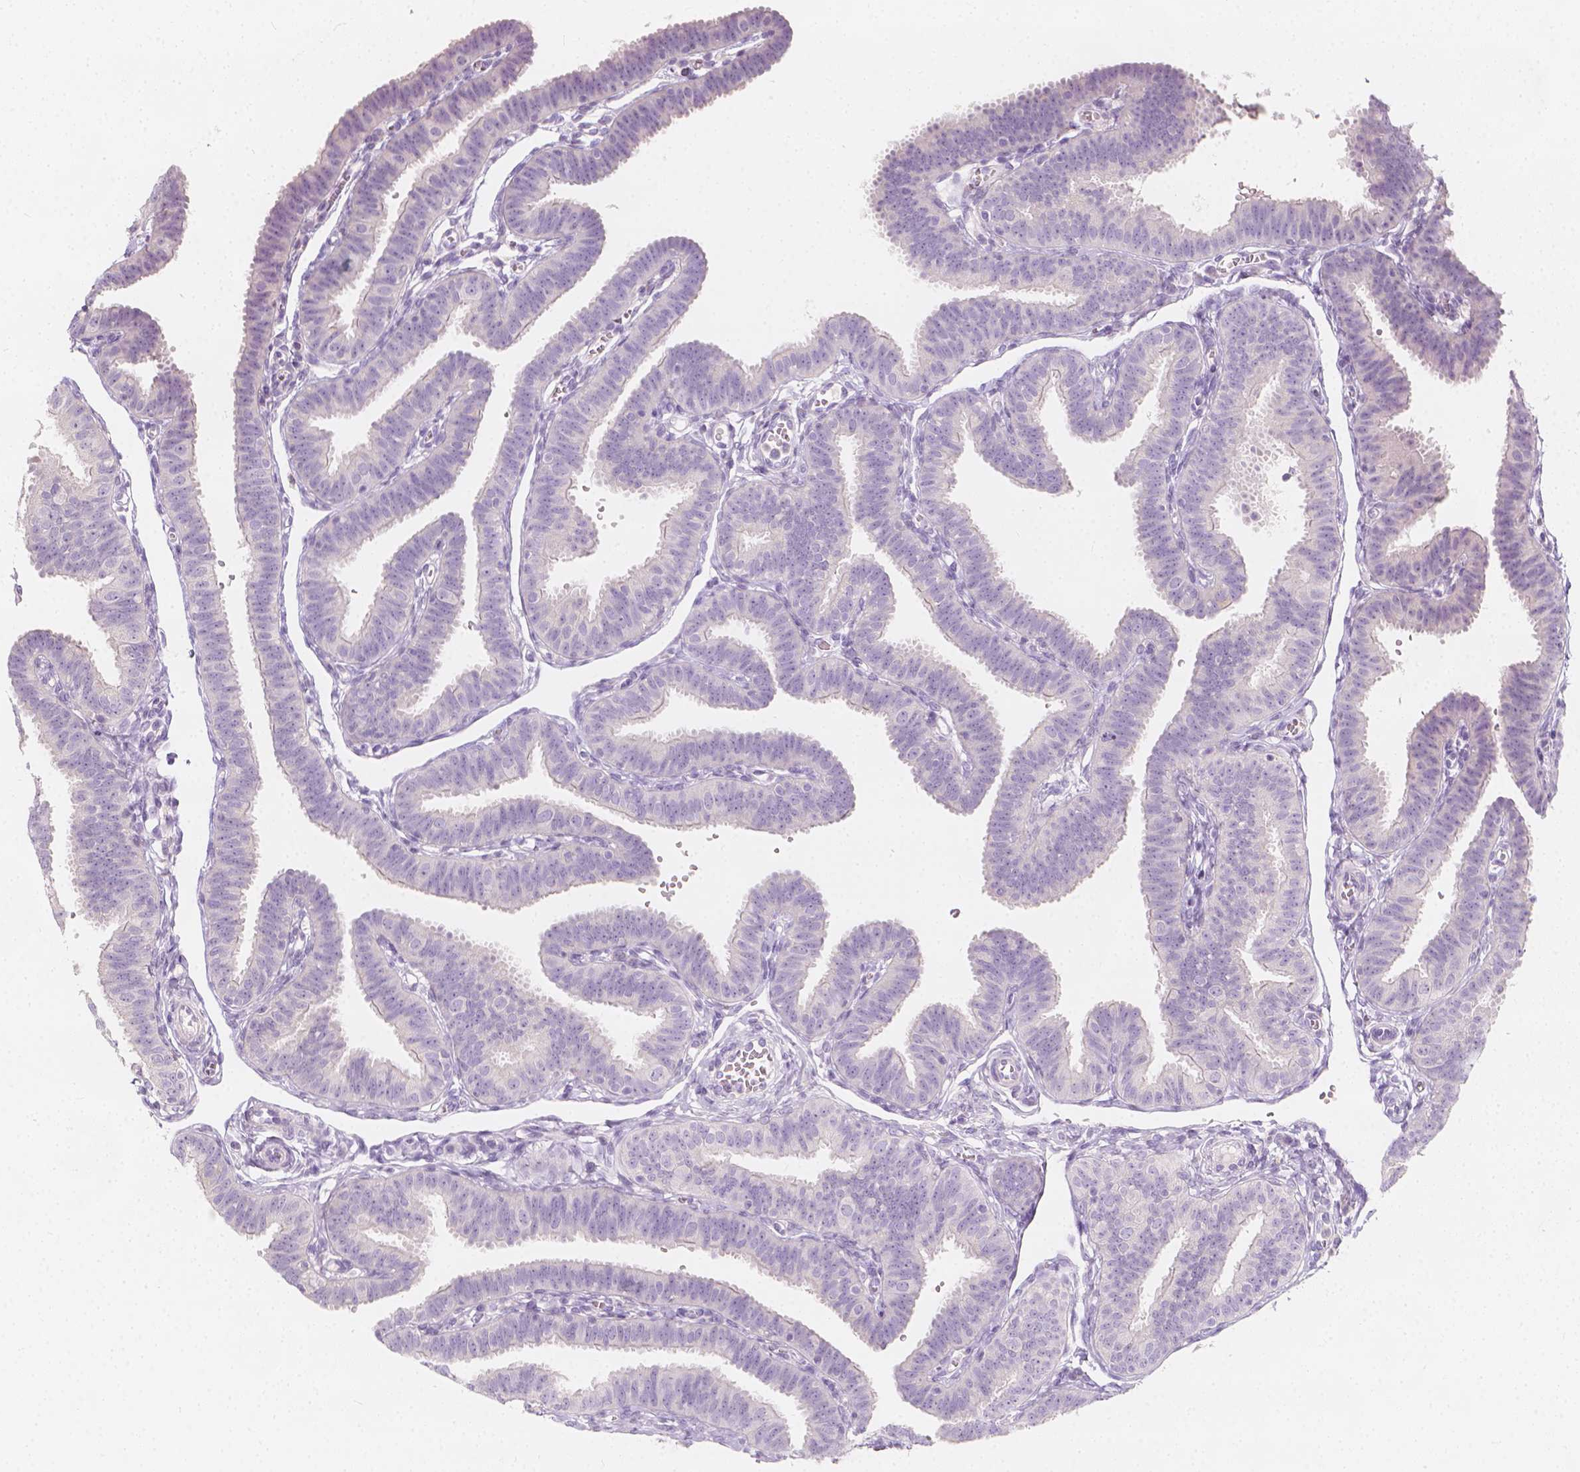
{"staining": {"intensity": "negative", "quantity": "none", "location": "none"}, "tissue": "fallopian tube", "cell_type": "Glandular cells", "image_type": "normal", "snomed": [{"axis": "morphology", "description": "Normal tissue, NOS"}, {"axis": "topography", "description": "Fallopian tube"}], "caption": "This is an IHC photomicrograph of normal human fallopian tube. There is no expression in glandular cells.", "gene": "RBFOX1", "patient": {"sex": "female", "age": 25}}